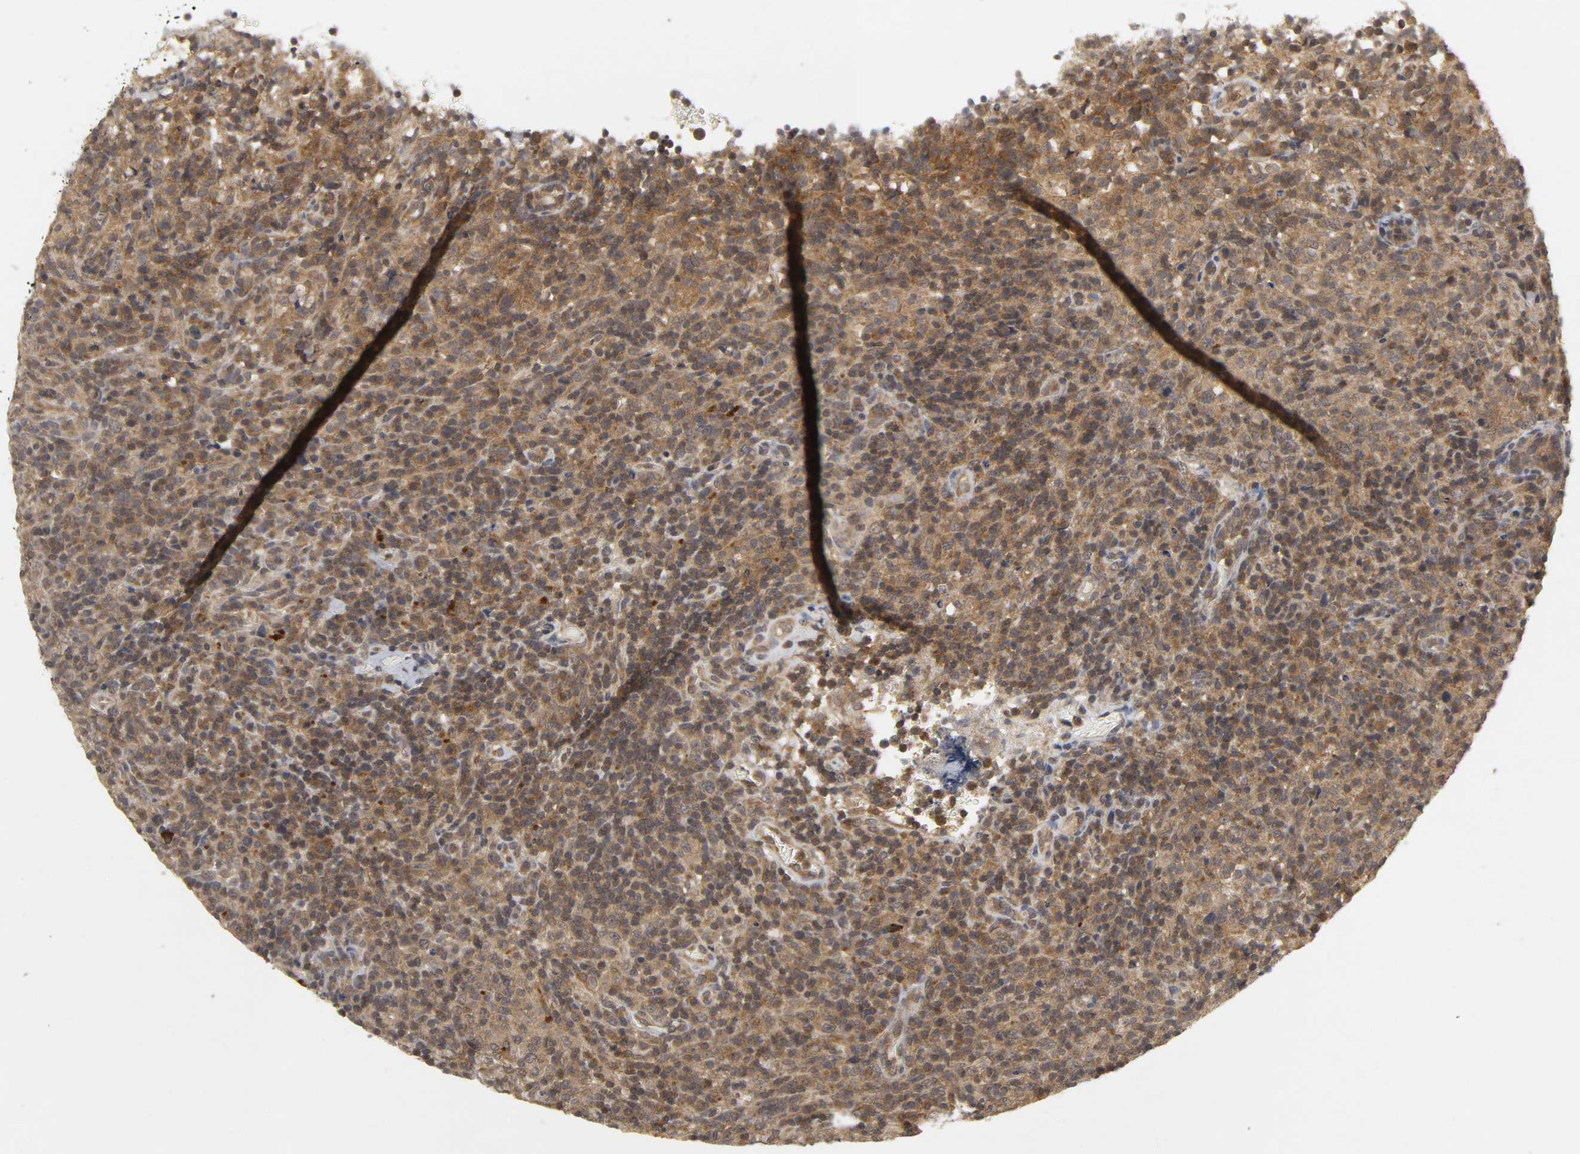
{"staining": {"intensity": "moderate", "quantity": ">75%", "location": "cytoplasmic/membranous"}, "tissue": "lymphoma", "cell_type": "Tumor cells", "image_type": "cancer", "snomed": [{"axis": "morphology", "description": "Malignant lymphoma, non-Hodgkin's type, High grade"}, {"axis": "topography", "description": "Lymph node"}], "caption": "About >75% of tumor cells in human lymphoma demonstrate moderate cytoplasmic/membranous protein positivity as visualized by brown immunohistochemical staining.", "gene": "TRAF6", "patient": {"sex": "female", "age": 76}}